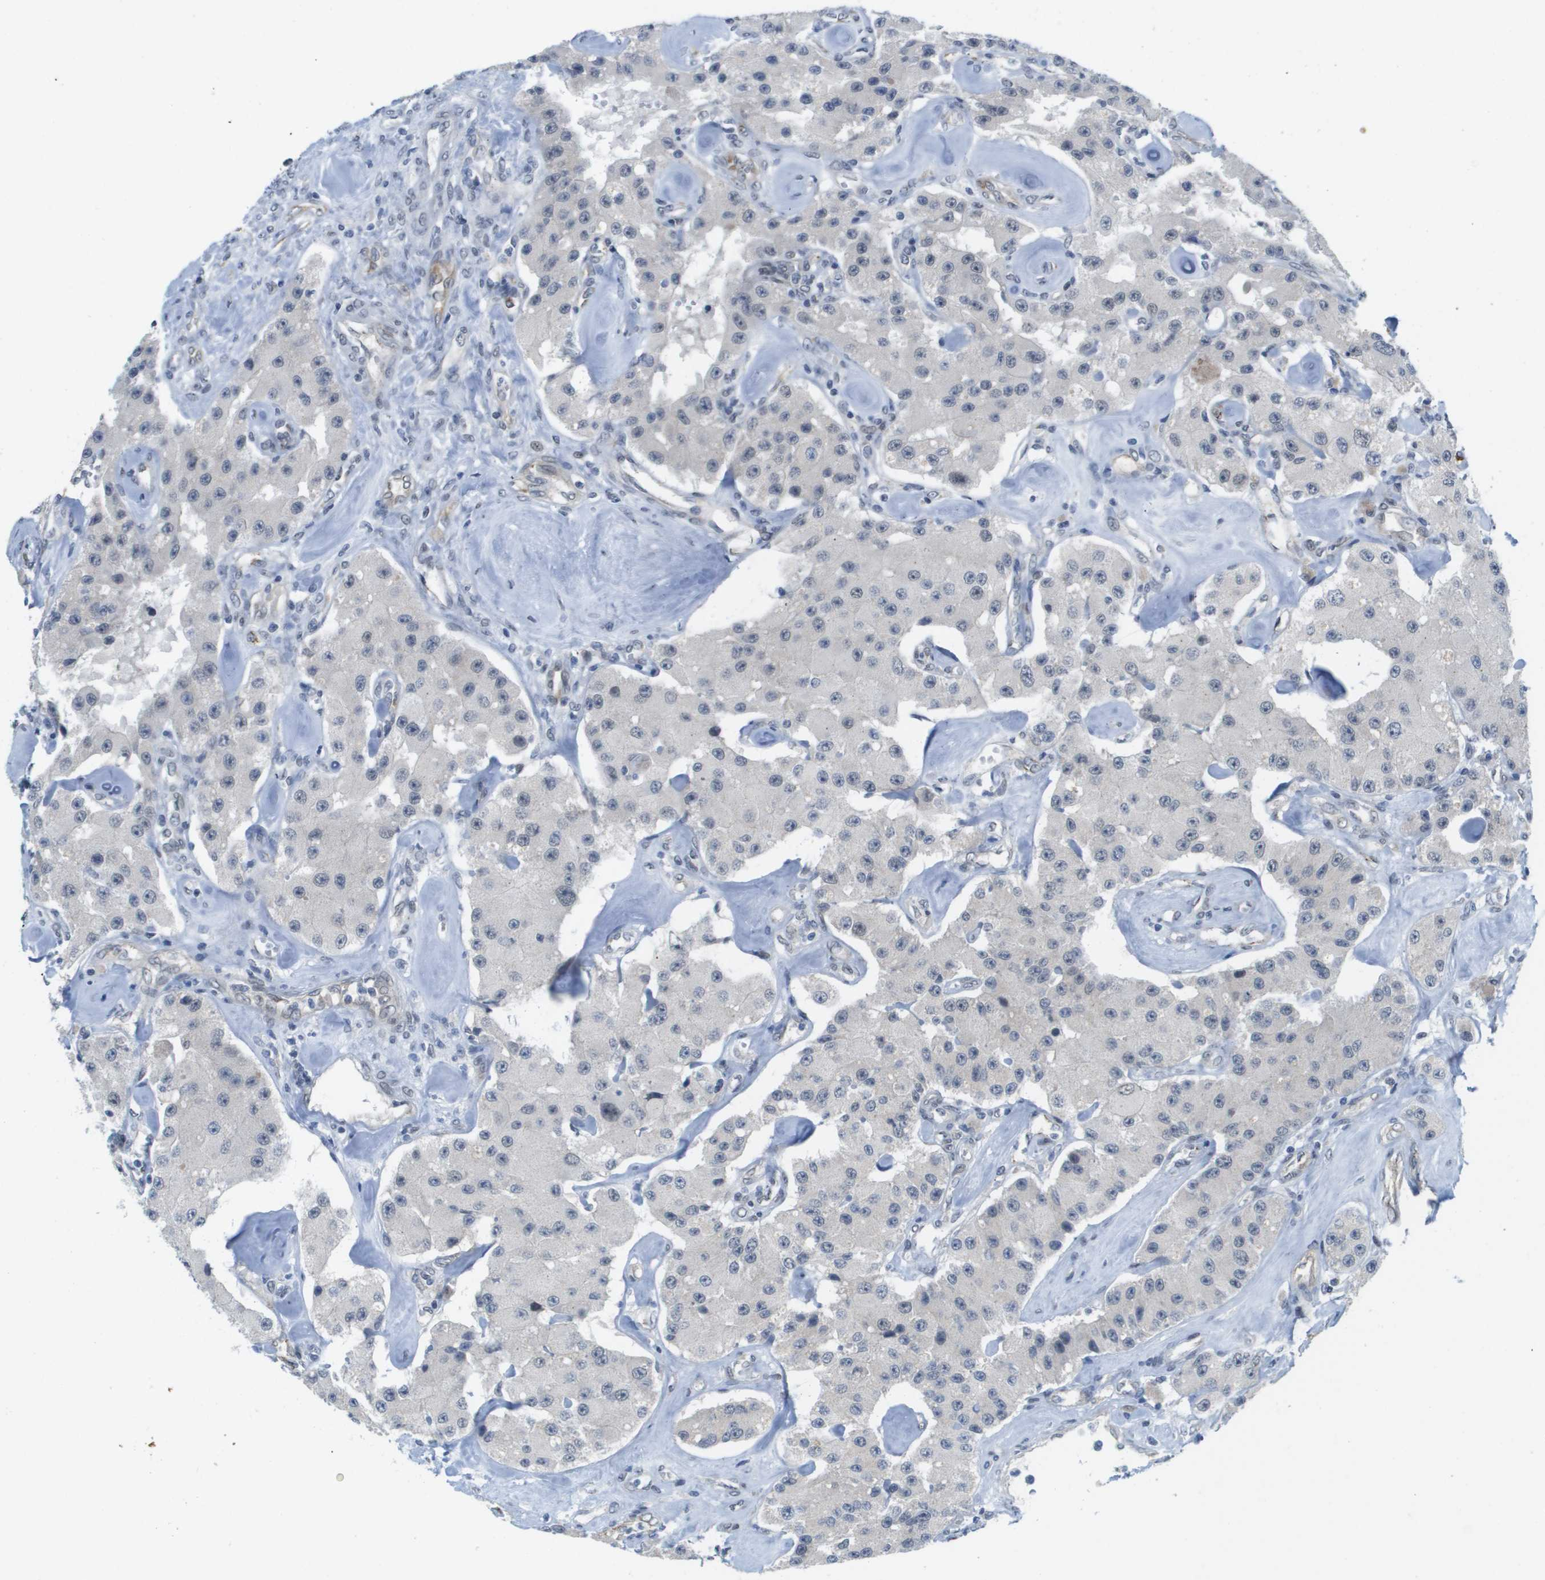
{"staining": {"intensity": "negative", "quantity": "none", "location": "none"}, "tissue": "carcinoid", "cell_type": "Tumor cells", "image_type": "cancer", "snomed": [{"axis": "morphology", "description": "Carcinoid, malignant, NOS"}, {"axis": "topography", "description": "Pancreas"}], "caption": "High power microscopy photomicrograph of an immunohistochemistry photomicrograph of carcinoid (malignant), revealing no significant staining in tumor cells.", "gene": "ARID1B", "patient": {"sex": "male", "age": 41}}